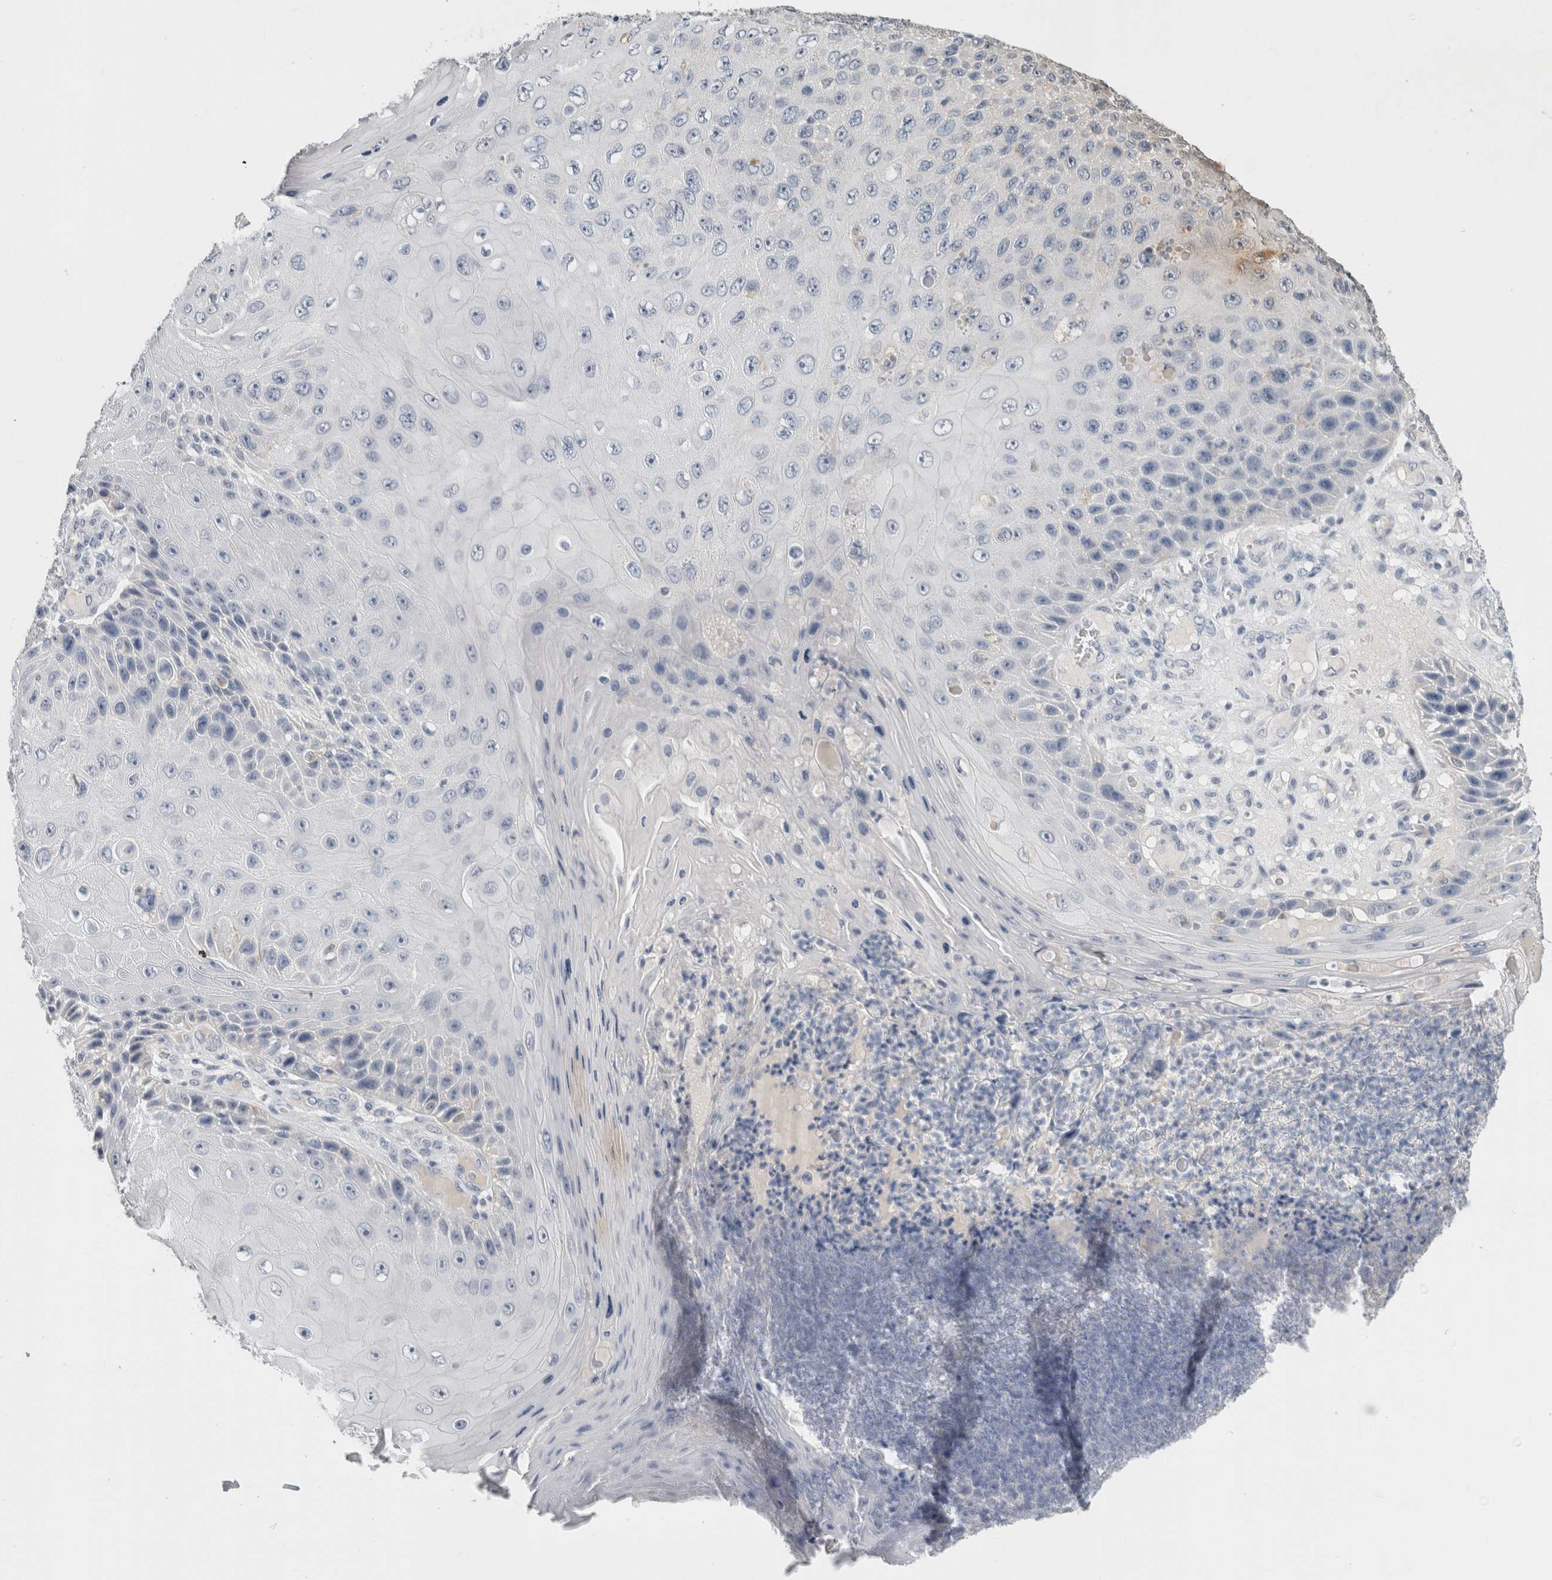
{"staining": {"intensity": "negative", "quantity": "none", "location": "none"}, "tissue": "skin cancer", "cell_type": "Tumor cells", "image_type": "cancer", "snomed": [{"axis": "morphology", "description": "Squamous cell carcinoma, NOS"}, {"axis": "topography", "description": "Skin"}], "caption": "Immunohistochemistry image of neoplastic tissue: skin cancer stained with DAB (3,3'-diaminobenzidine) shows no significant protein staining in tumor cells.", "gene": "BCAN", "patient": {"sex": "female", "age": 88}}